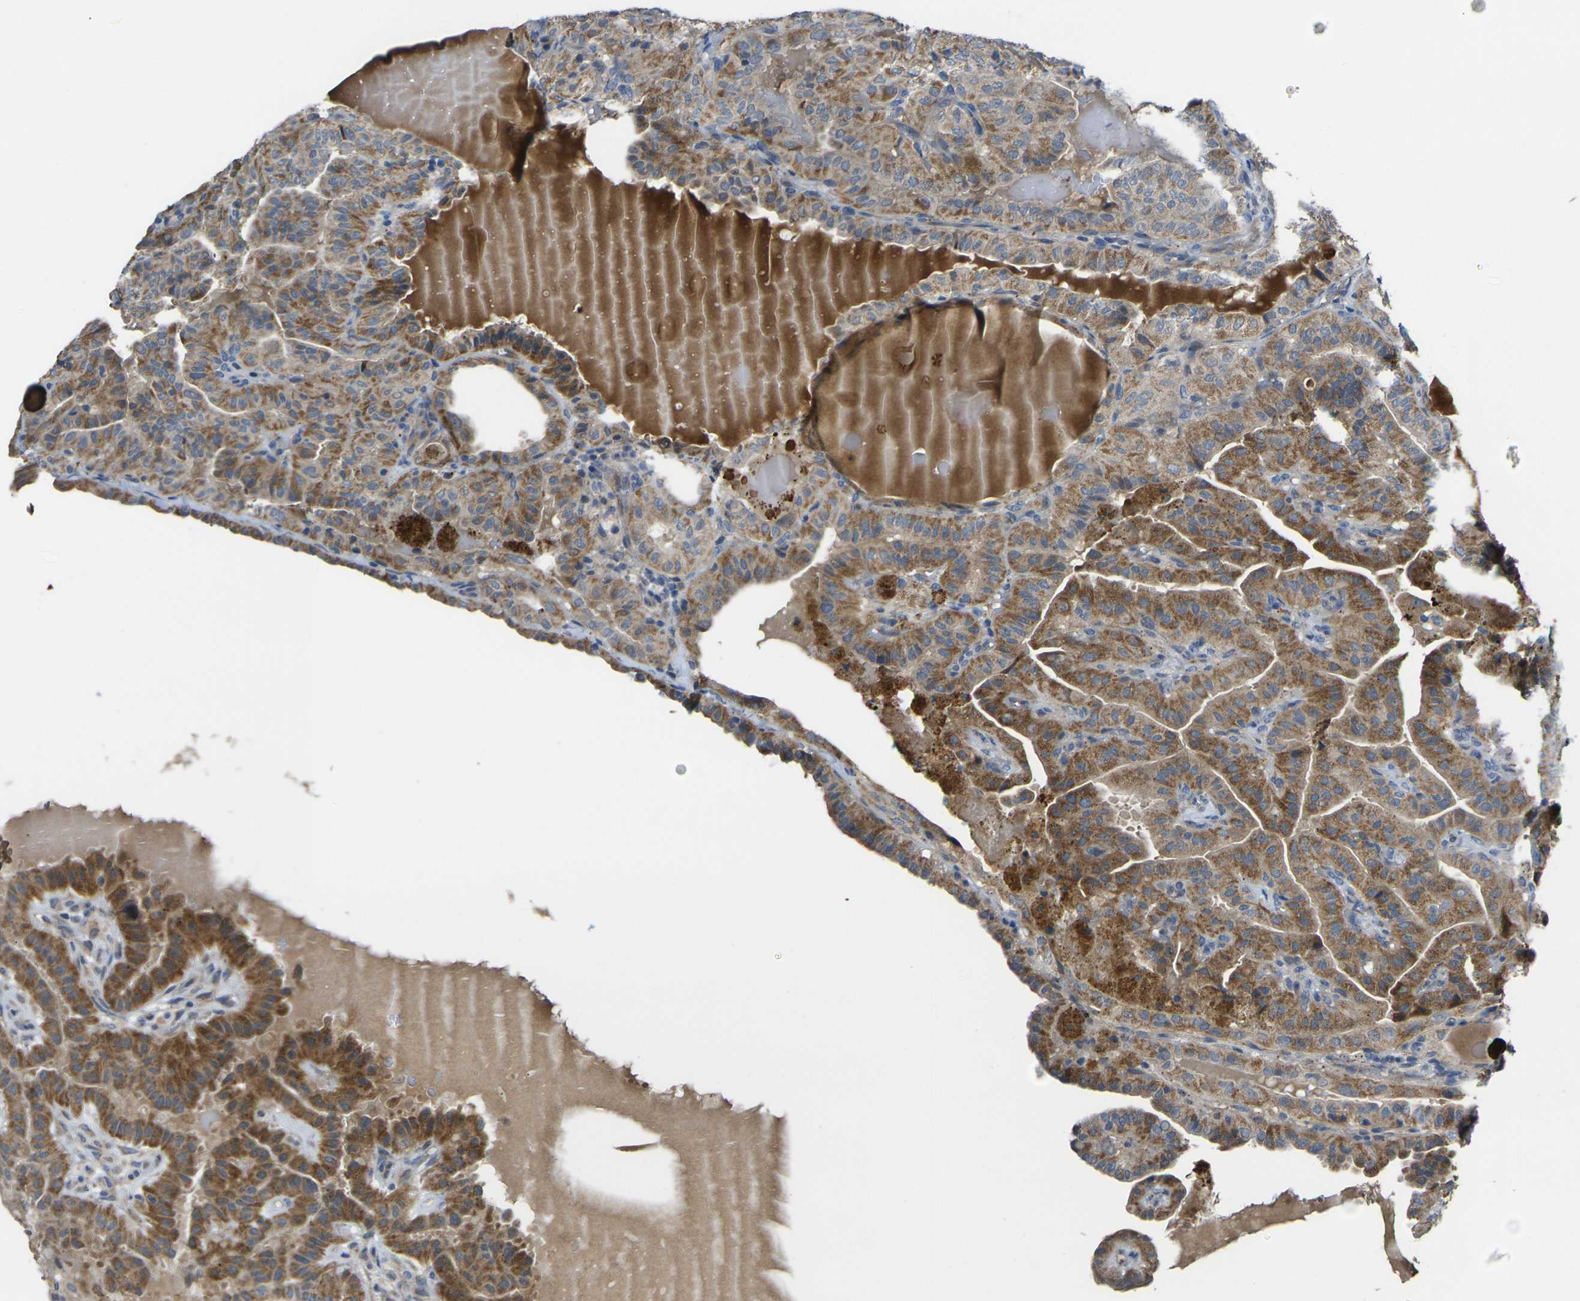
{"staining": {"intensity": "moderate", "quantity": ">75%", "location": "cytoplasmic/membranous"}, "tissue": "thyroid cancer", "cell_type": "Tumor cells", "image_type": "cancer", "snomed": [{"axis": "morphology", "description": "Papillary adenocarcinoma, NOS"}, {"axis": "topography", "description": "Thyroid gland"}], "caption": "Thyroid cancer (papillary adenocarcinoma) stained with immunohistochemistry reveals moderate cytoplasmic/membranous positivity in approximately >75% of tumor cells.", "gene": "GNA12", "patient": {"sex": "male", "age": 77}}